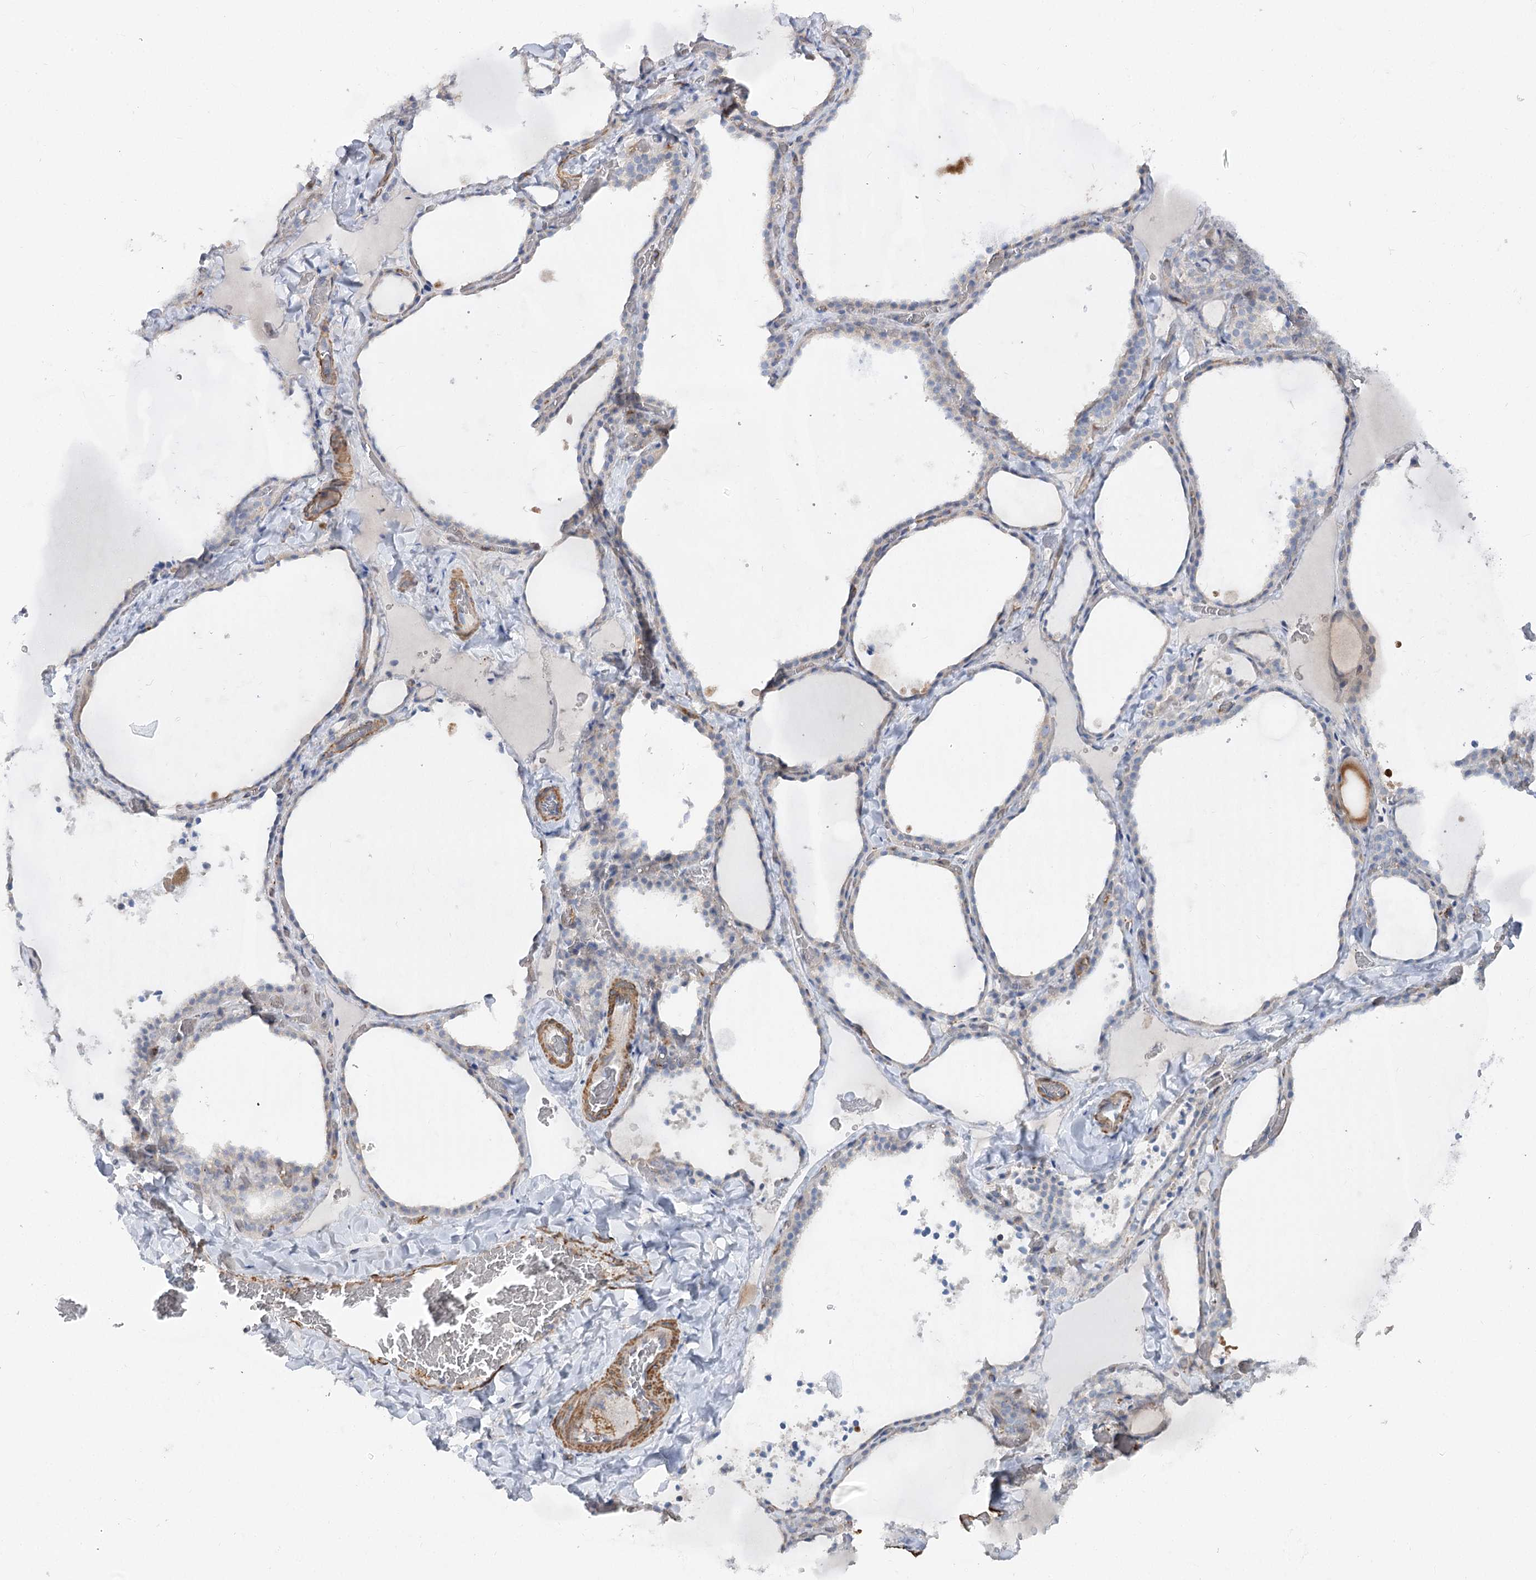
{"staining": {"intensity": "weak", "quantity": "<25%", "location": "cytoplasmic/membranous"}, "tissue": "thyroid gland", "cell_type": "Glandular cells", "image_type": "normal", "snomed": [{"axis": "morphology", "description": "Normal tissue, NOS"}, {"axis": "topography", "description": "Thyroid gland"}], "caption": "Immunohistochemical staining of benign human thyroid gland demonstrates no significant expression in glandular cells. The staining was performed using DAB (3,3'-diaminobenzidine) to visualize the protein expression in brown, while the nuclei were stained in blue with hematoxylin (Magnification: 20x).", "gene": "LARP1B", "patient": {"sex": "female", "age": 22}}